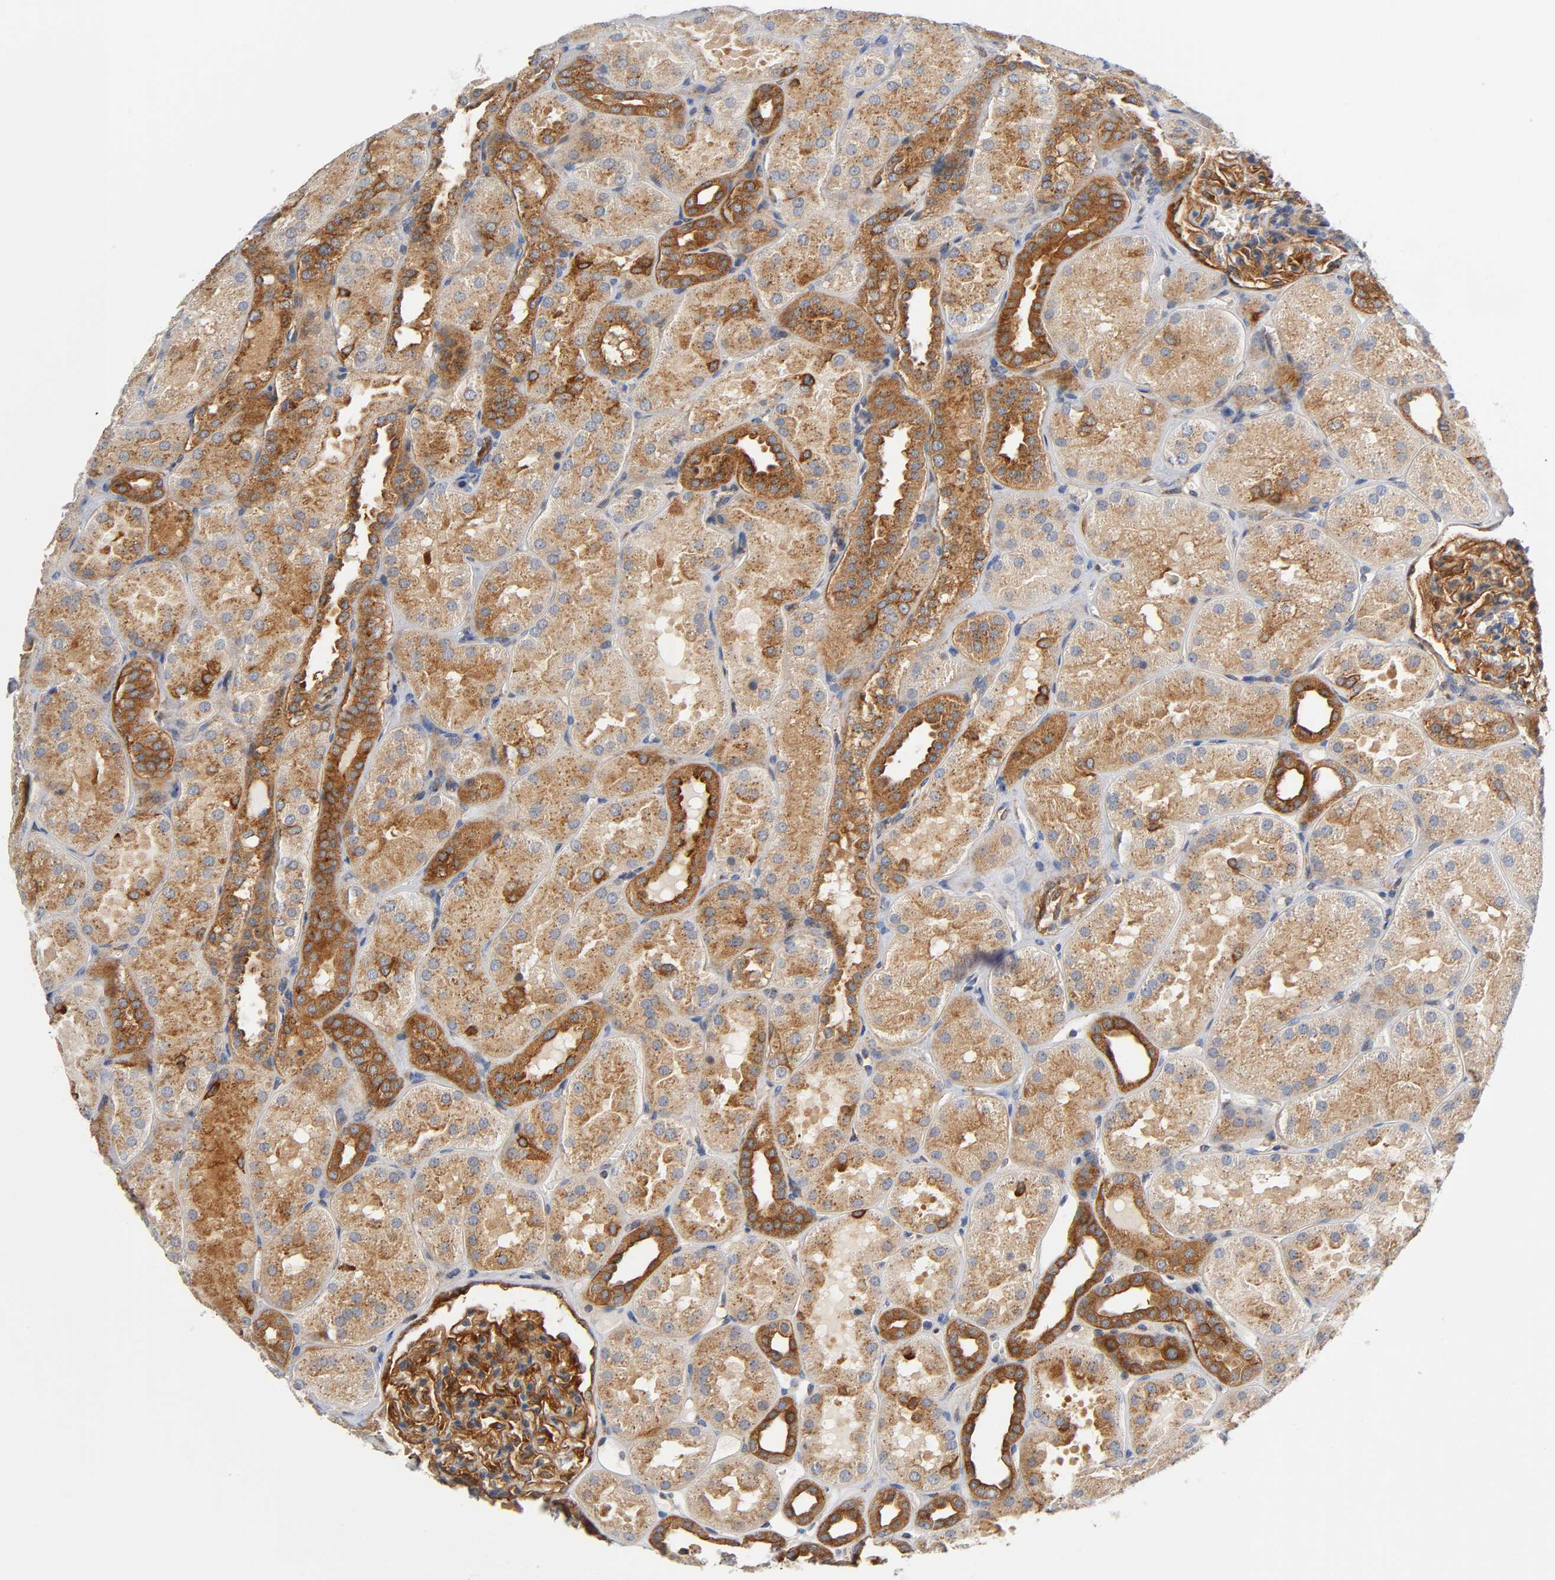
{"staining": {"intensity": "strong", "quantity": ">75%", "location": "cytoplasmic/membranous"}, "tissue": "kidney", "cell_type": "Cells in glomeruli", "image_type": "normal", "snomed": [{"axis": "morphology", "description": "Normal tissue, NOS"}, {"axis": "topography", "description": "Kidney"}], "caption": "Strong cytoplasmic/membranous protein expression is identified in about >75% of cells in glomeruli in kidney. The staining is performed using DAB (3,3'-diaminobenzidine) brown chromogen to label protein expression. The nuclei are counter-stained blue using hematoxylin.", "gene": "CD2AP", "patient": {"sex": "male", "age": 28}}